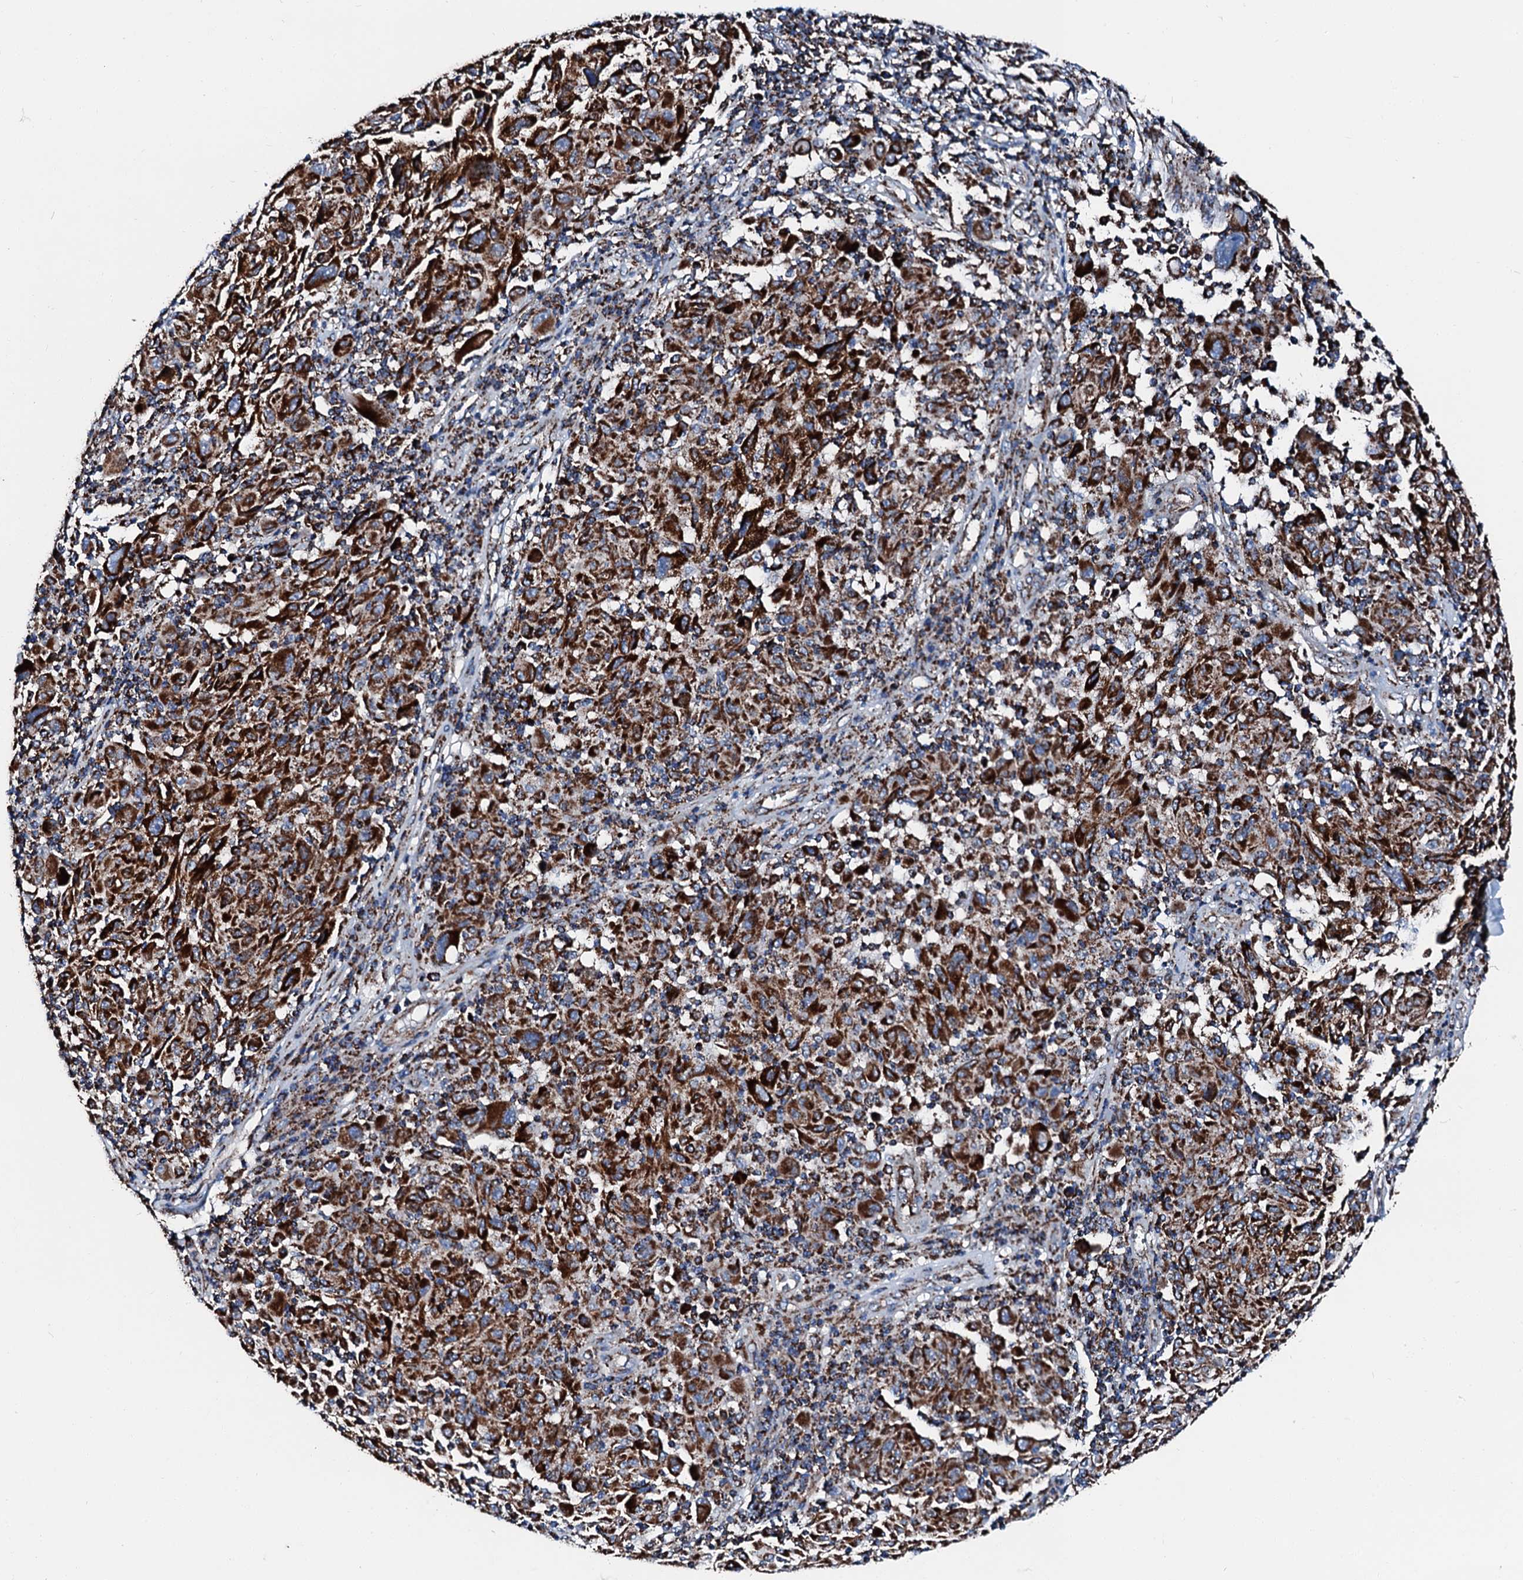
{"staining": {"intensity": "strong", "quantity": ">75%", "location": "cytoplasmic/membranous"}, "tissue": "melanoma", "cell_type": "Tumor cells", "image_type": "cancer", "snomed": [{"axis": "morphology", "description": "Malignant melanoma, NOS"}, {"axis": "topography", "description": "Skin"}], "caption": "Malignant melanoma stained with DAB IHC demonstrates high levels of strong cytoplasmic/membranous expression in approximately >75% of tumor cells.", "gene": "HADH", "patient": {"sex": "male", "age": 53}}